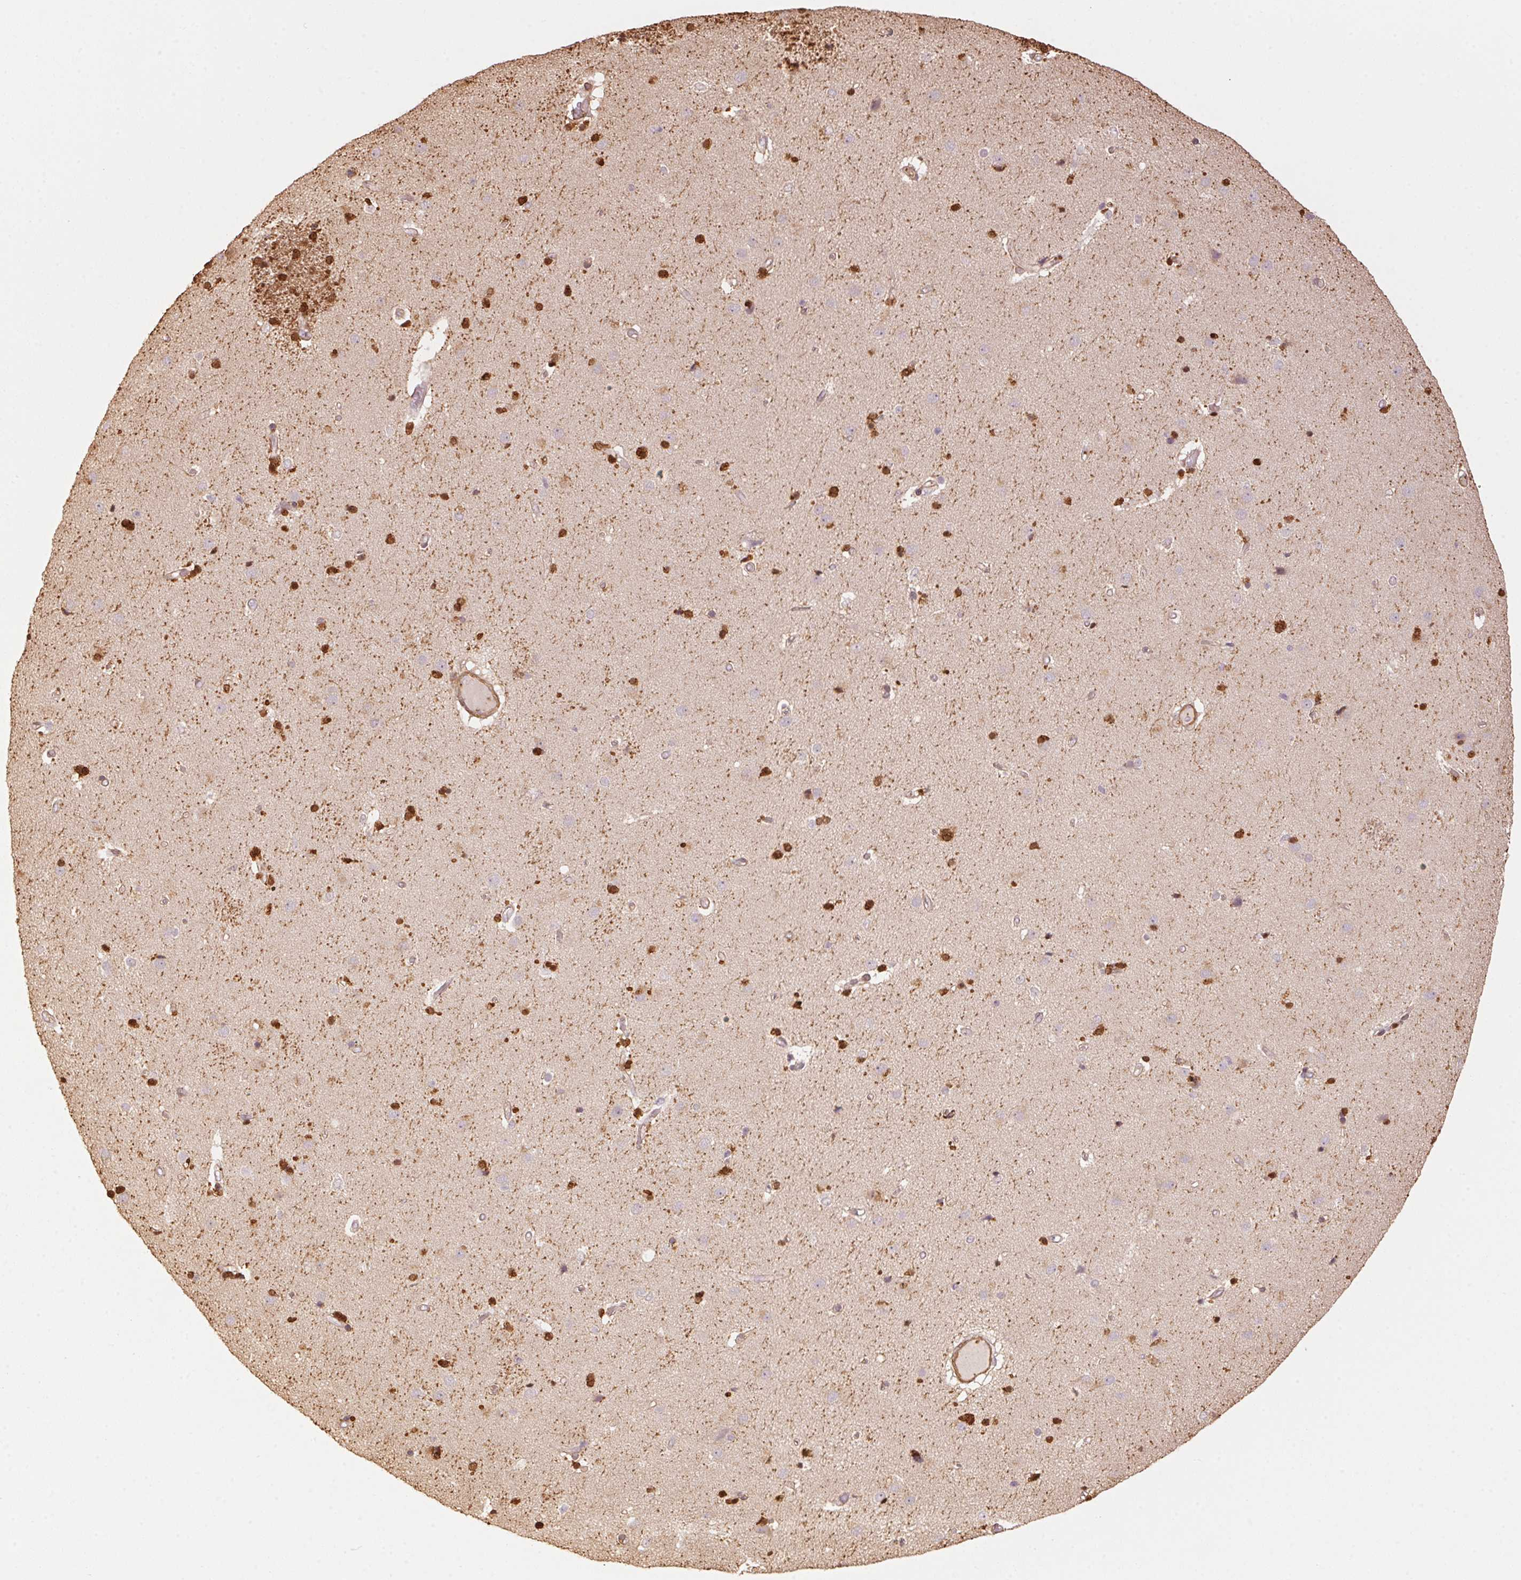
{"staining": {"intensity": "strong", "quantity": "<25%", "location": "cytoplasmic/membranous,nuclear"}, "tissue": "caudate", "cell_type": "Glial cells", "image_type": "normal", "snomed": [{"axis": "morphology", "description": "Normal tissue, NOS"}, {"axis": "topography", "description": "Lateral ventricle wall"}], "caption": "Immunohistochemistry (IHC) staining of unremarkable caudate, which reveals medium levels of strong cytoplasmic/membranous,nuclear positivity in approximately <25% of glial cells indicating strong cytoplasmic/membranous,nuclear protein staining. The staining was performed using DAB (brown) for protein detection and nuclei were counterstained in hematoxylin (blue).", "gene": "QDPR", "patient": {"sex": "female", "age": 71}}